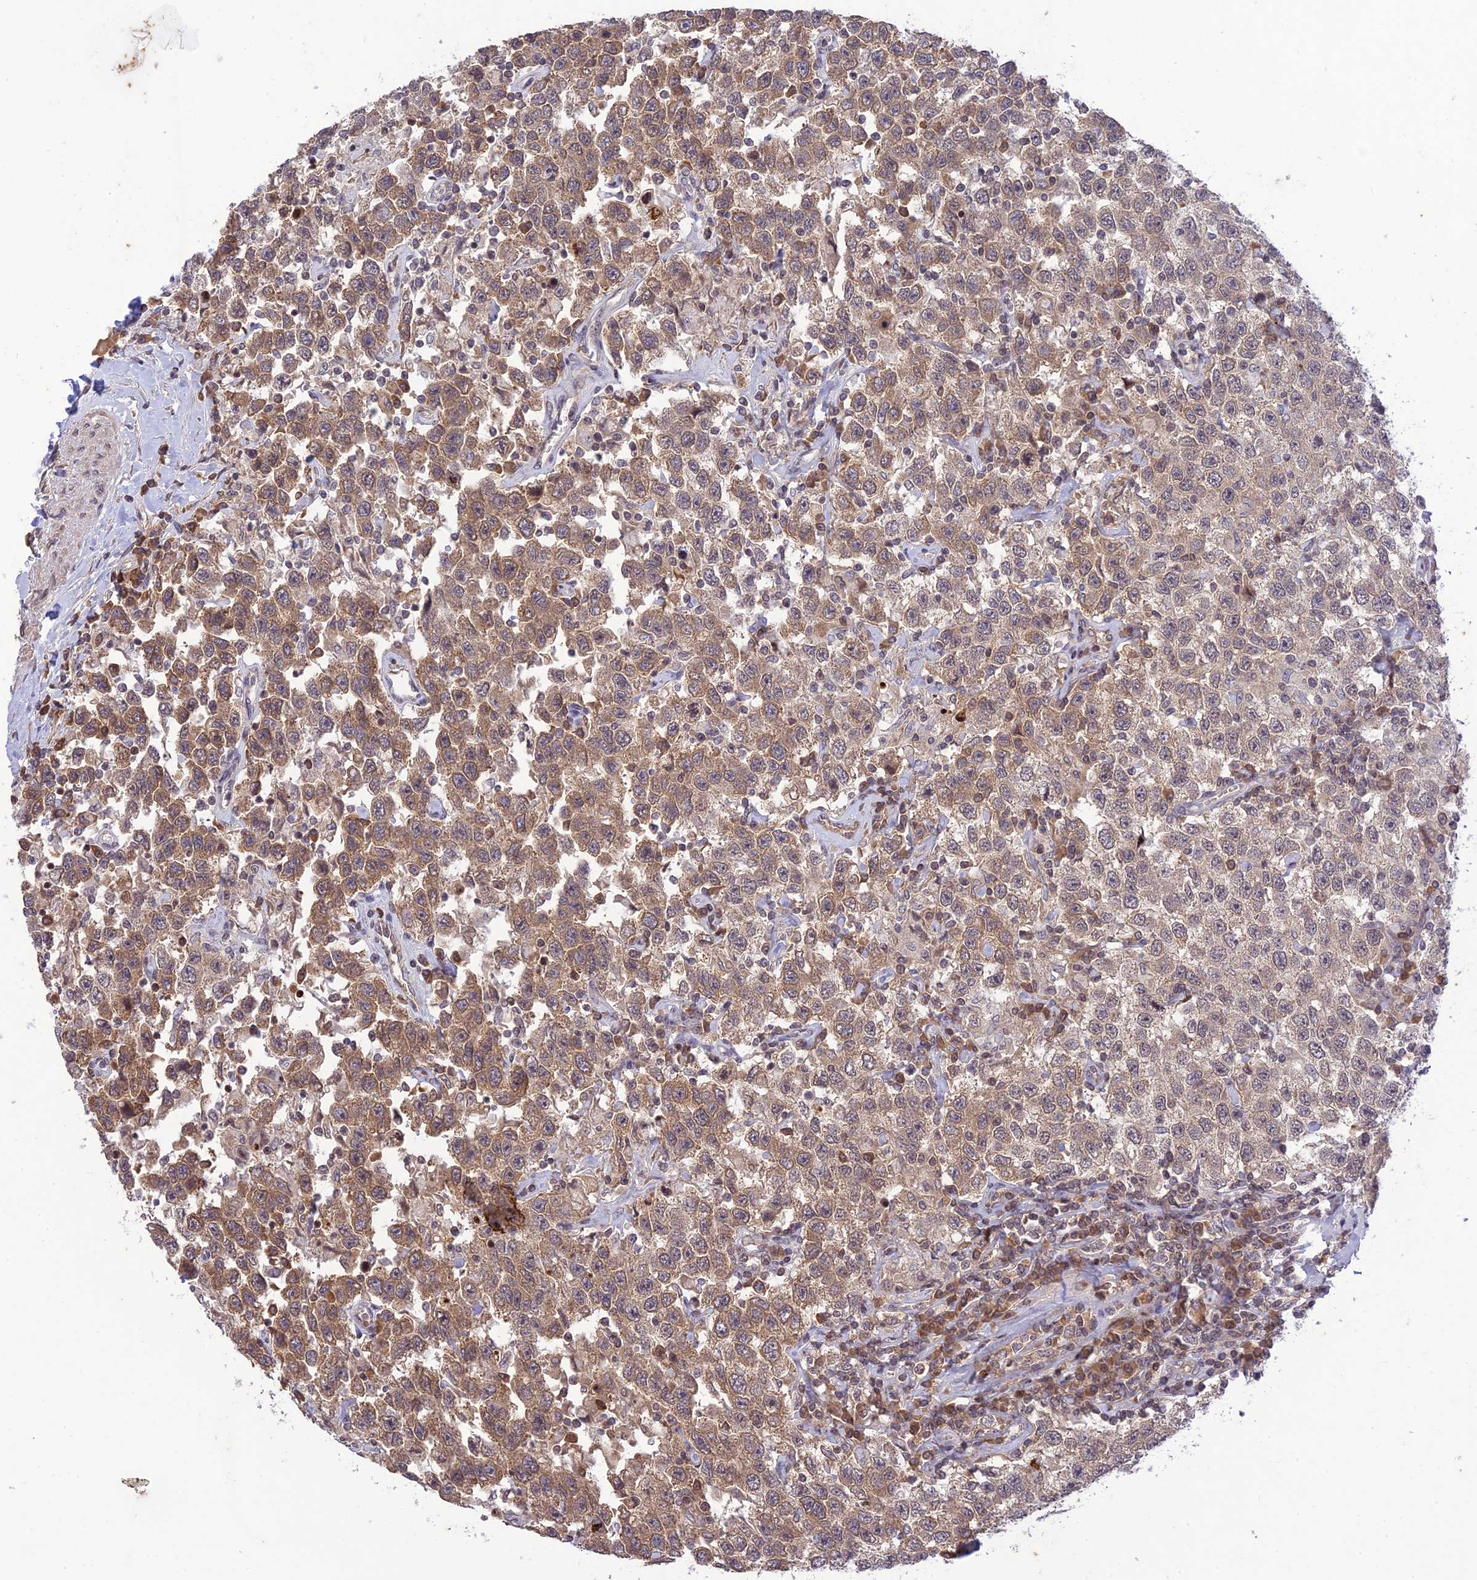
{"staining": {"intensity": "moderate", "quantity": "25%-75%", "location": "cytoplasmic/membranous"}, "tissue": "testis cancer", "cell_type": "Tumor cells", "image_type": "cancer", "snomed": [{"axis": "morphology", "description": "Seminoma, NOS"}, {"axis": "topography", "description": "Testis"}], "caption": "Testis cancer (seminoma) was stained to show a protein in brown. There is medium levels of moderate cytoplasmic/membranous expression in approximately 25%-75% of tumor cells. (Stains: DAB in brown, nuclei in blue, Microscopy: brightfield microscopy at high magnification).", "gene": "TEKT1", "patient": {"sex": "male", "age": 41}}